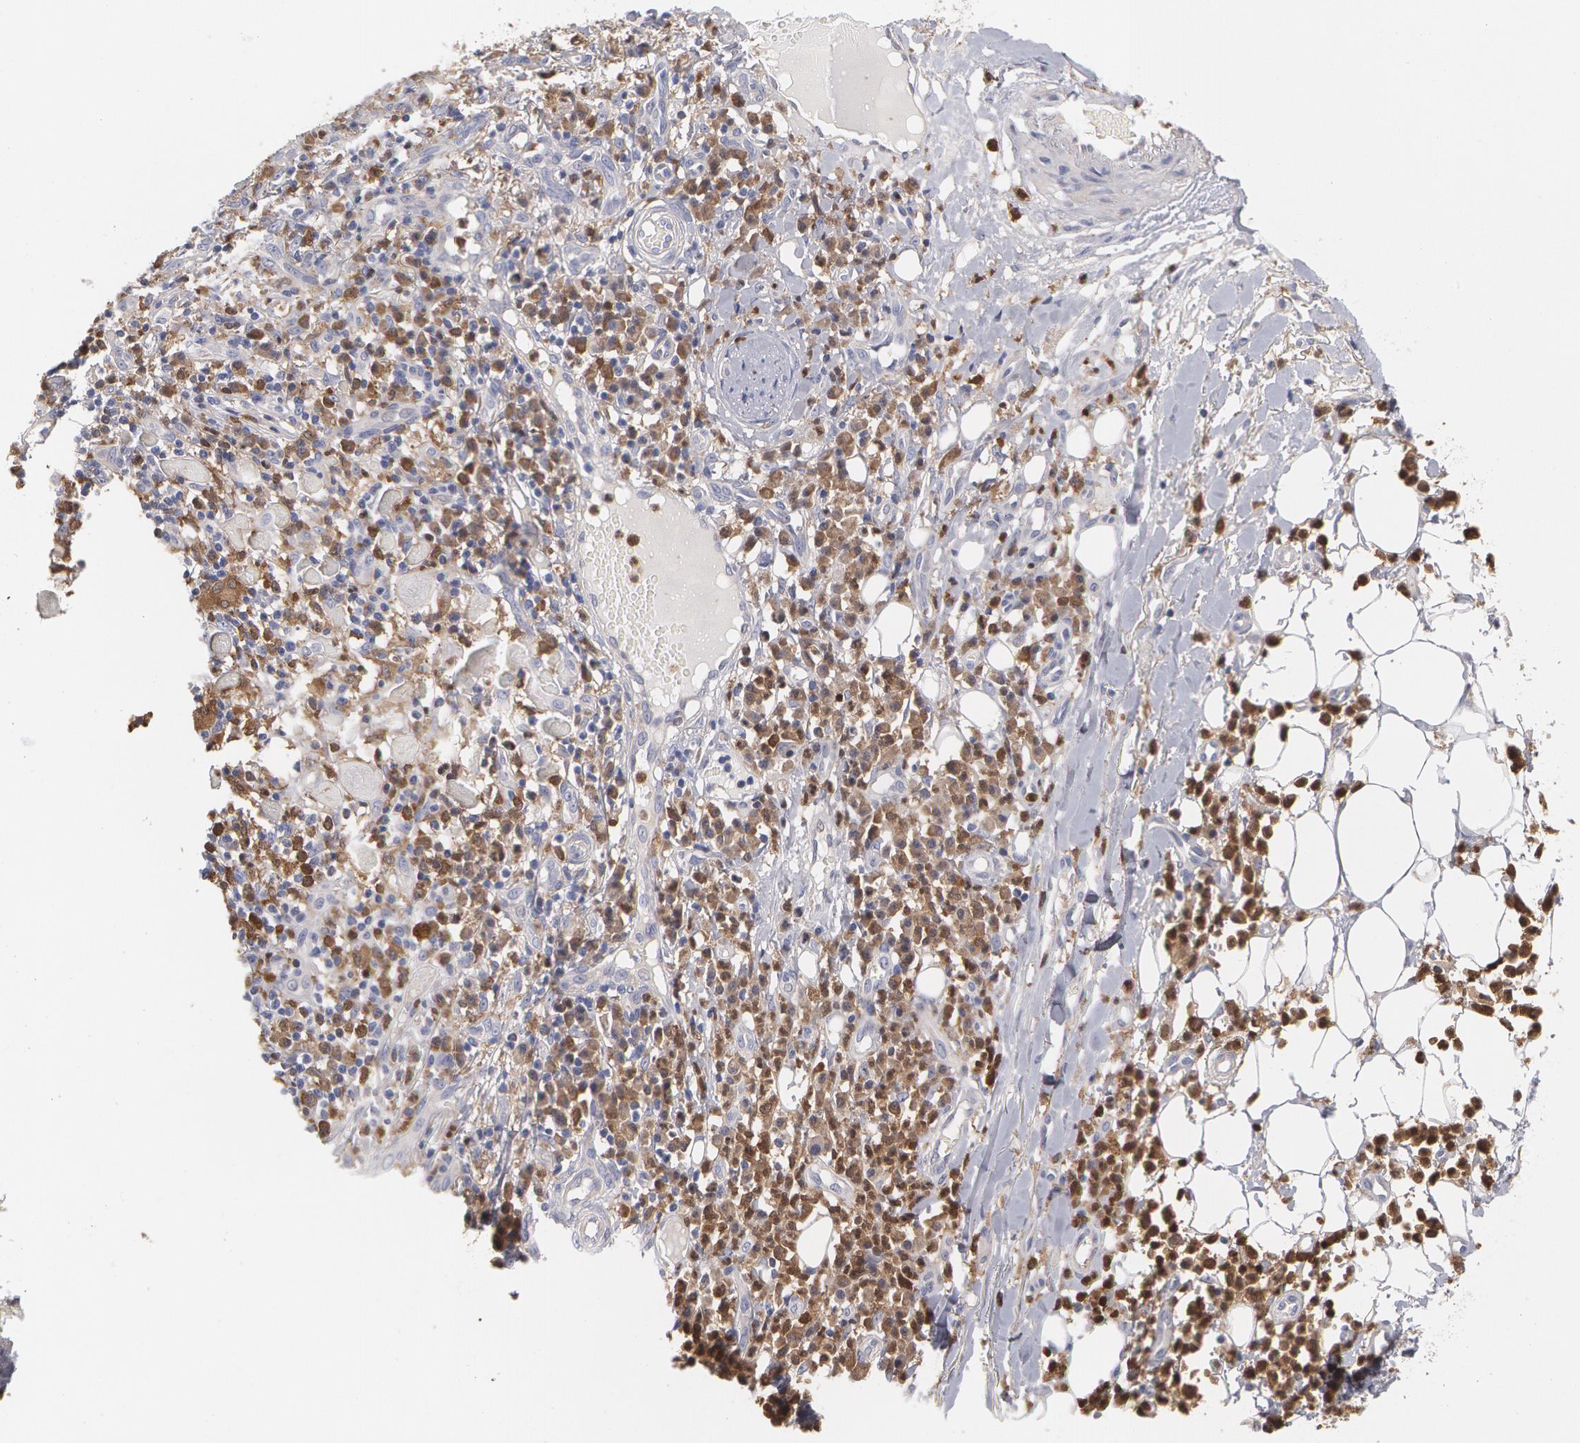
{"staining": {"intensity": "weak", "quantity": "25%-75%", "location": "cytoplasmic/membranous"}, "tissue": "skin cancer", "cell_type": "Tumor cells", "image_type": "cancer", "snomed": [{"axis": "morphology", "description": "Squamous cell carcinoma, NOS"}, {"axis": "topography", "description": "Skin"}], "caption": "High-power microscopy captured an immunohistochemistry (IHC) image of skin cancer, revealing weak cytoplasmic/membranous expression in approximately 25%-75% of tumor cells.", "gene": "SYK", "patient": {"sex": "female", "age": 89}}